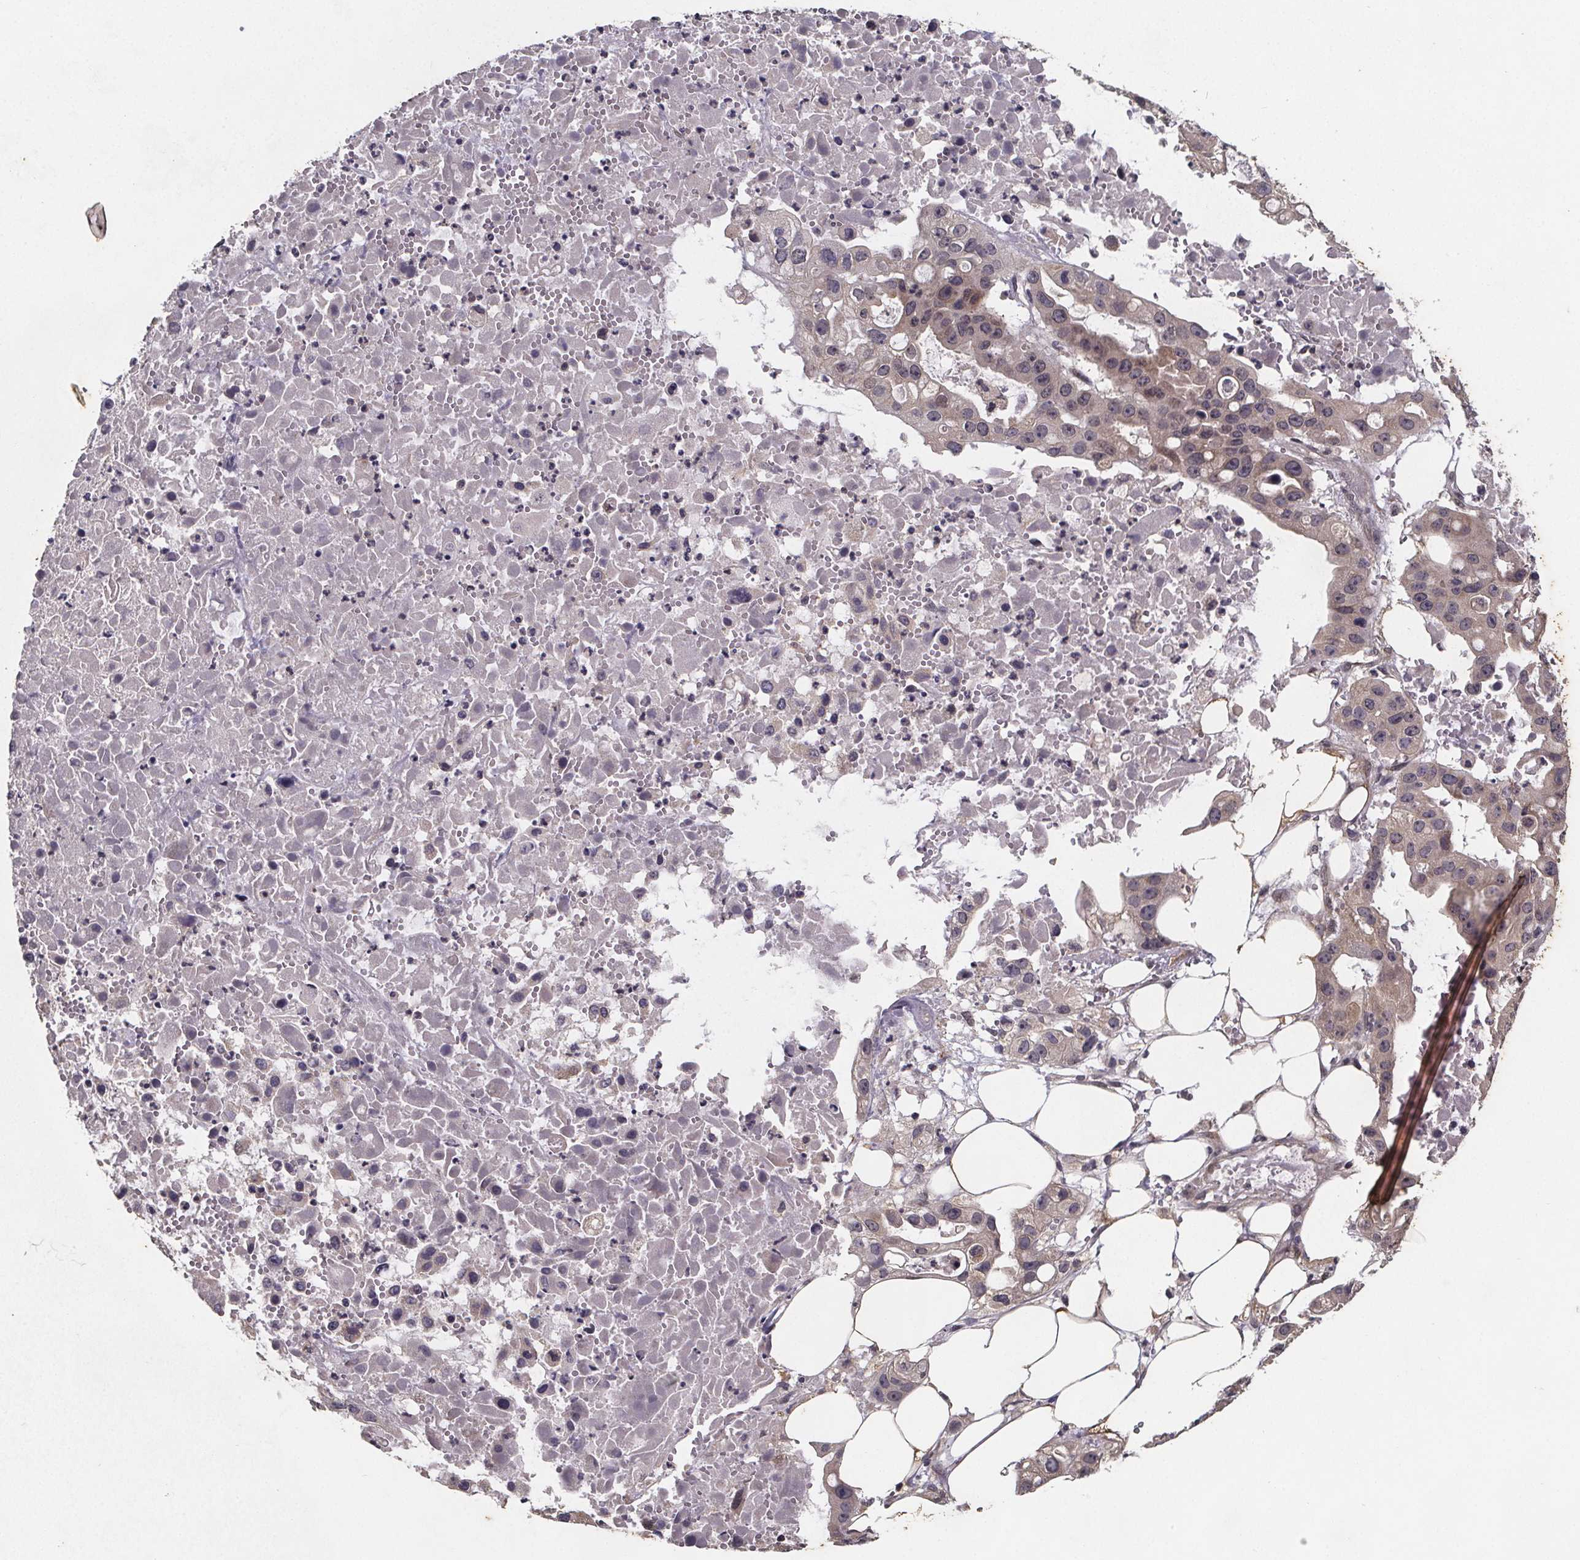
{"staining": {"intensity": "weak", "quantity": "25%-75%", "location": "cytoplasmic/membranous"}, "tissue": "ovarian cancer", "cell_type": "Tumor cells", "image_type": "cancer", "snomed": [{"axis": "morphology", "description": "Cystadenocarcinoma, serous, NOS"}, {"axis": "topography", "description": "Ovary"}], "caption": "The photomicrograph displays immunohistochemical staining of ovarian cancer. There is weak cytoplasmic/membranous positivity is present in approximately 25%-75% of tumor cells.", "gene": "PIERCE2", "patient": {"sex": "female", "age": 56}}